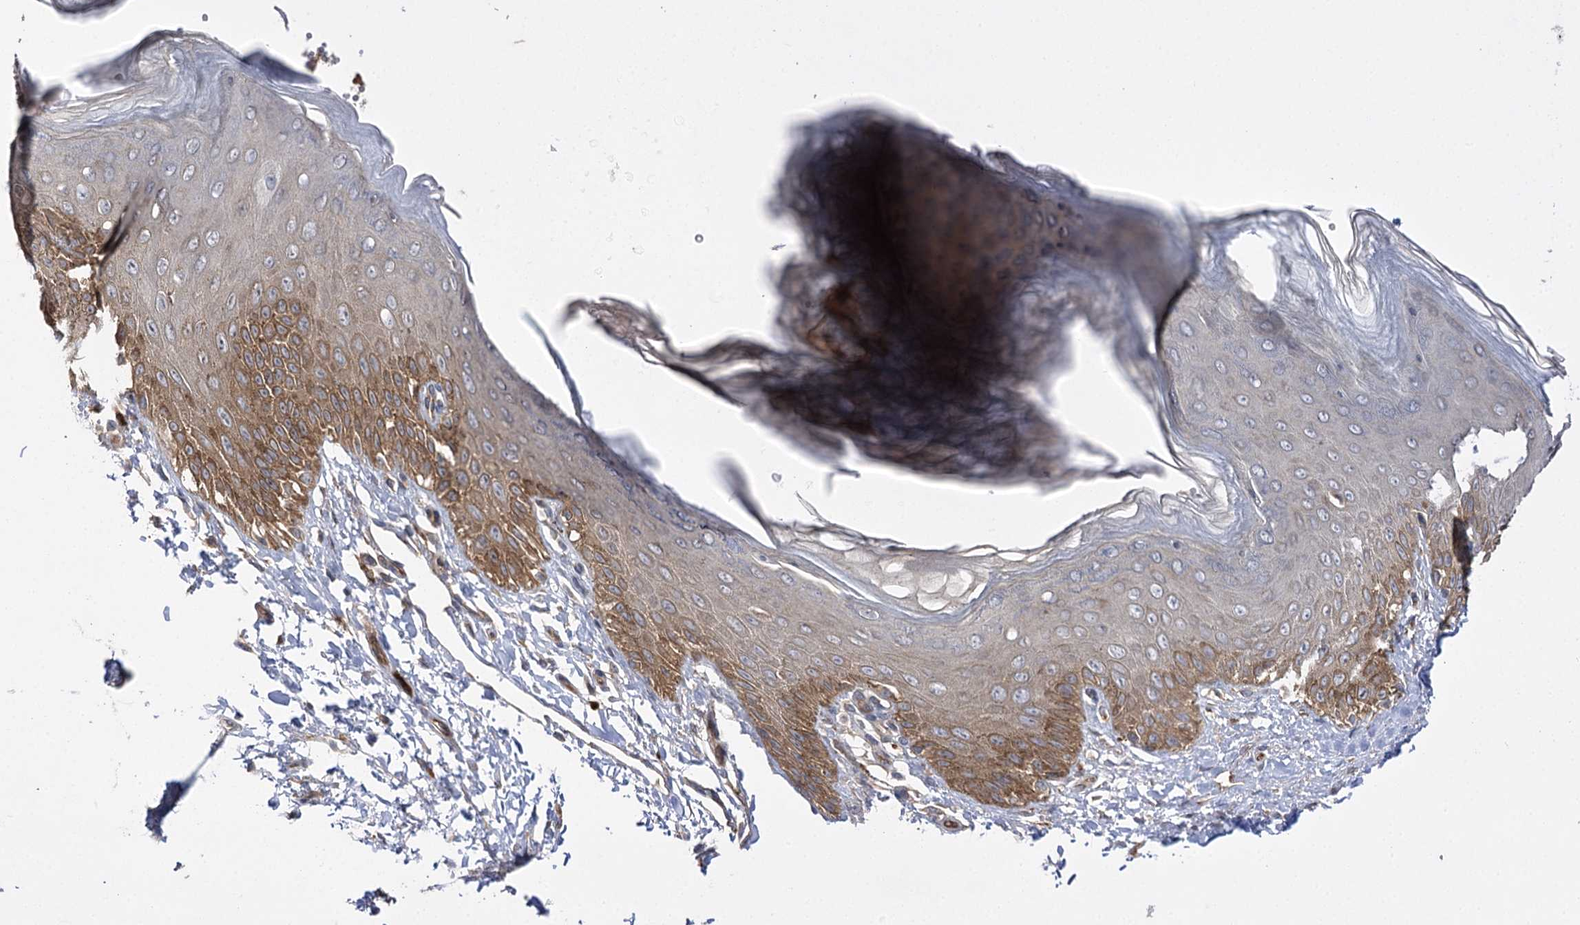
{"staining": {"intensity": "moderate", "quantity": ">75%", "location": "cytoplasmic/membranous"}, "tissue": "skin", "cell_type": "Epidermal cells", "image_type": "normal", "snomed": [{"axis": "morphology", "description": "Normal tissue, NOS"}, {"axis": "topography", "description": "Anal"}], "caption": "Immunohistochemistry (IHC) histopathology image of unremarkable skin: human skin stained using immunohistochemistry displays medium levels of moderate protein expression localized specifically in the cytoplasmic/membranous of epidermal cells, appearing as a cytoplasmic/membranous brown color.", "gene": "BCR", "patient": {"sex": "male", "age": 44}}